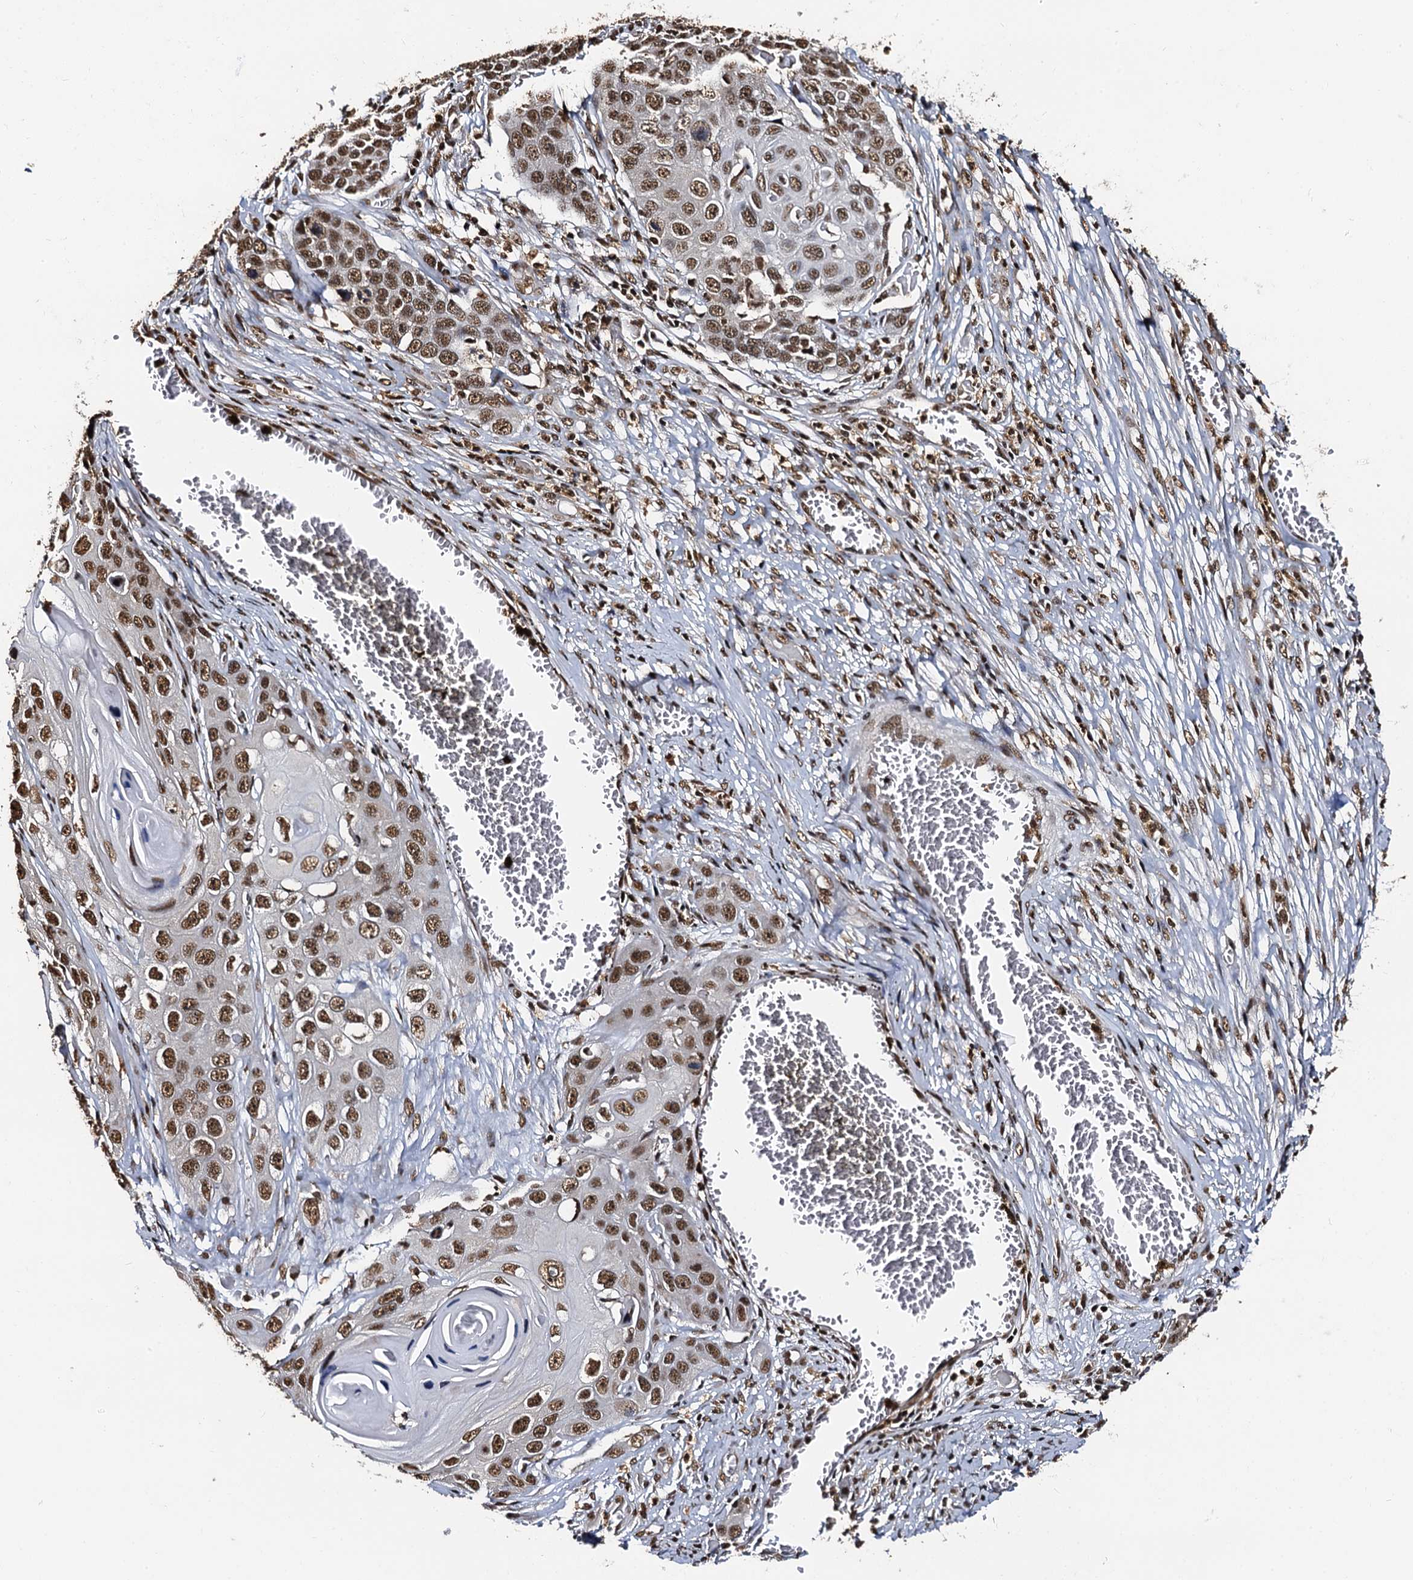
{"staining": {"intensity": "moderate", "quantity": ">75%", "location": "nuclear"}, "tissue": "skin cancer", "cell_type": "Tumor cells", "image_type": "cancer", "snomed": [{"axis": "morphology", "description": "Squamous cell carcinoma, NOS"}, {"axis": "topography", "description": "Skin"}], "caption": "The histopathology image displays staining of skin squamous cell carcinoma, revealing moderate nuclear protein positivity (brown color) within tumor cells.", "gene": "SNRPD2", "patient": {"sex": "male", "age": 55}}